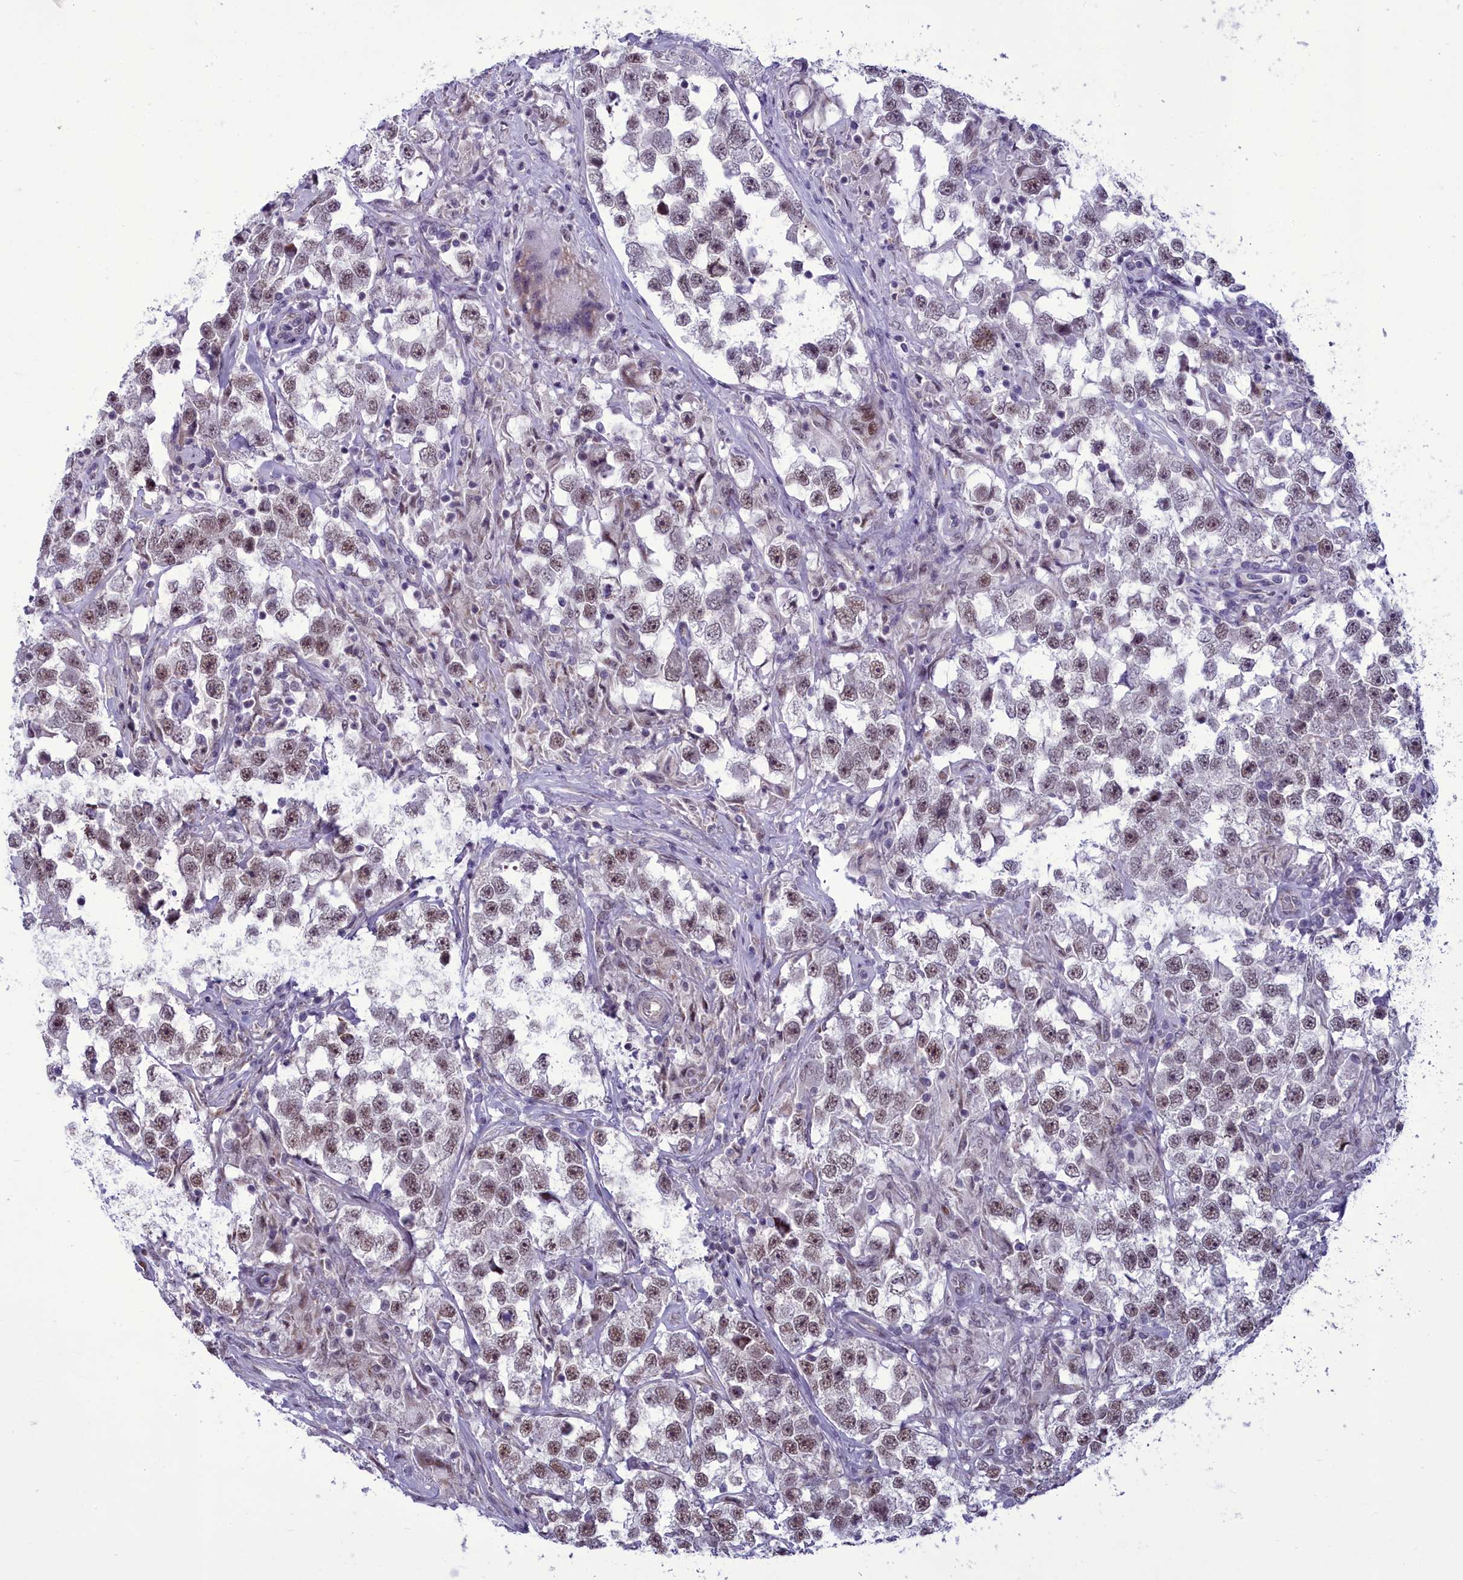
{"staining": {"intensity": "moderate", "quantity": "25%-75%", "location": "nuclear"}, "tissue": "testis cancer", "cell_type": "Tumor cells", "image_type": "cancer", "snomed": [{"axis": "morphology", "description": "Seminoma, NOS"}, {"axis": "topography", "description": "Testis"}], "caption": "DAB (3,3'-diaminobenzidine) immunohistochemical staining of human seminoma (testis) exhibits moderate nuclear protein staining in approximately 25%-75% of tumor cells.", "gene": "CEACAM19", "patient": {"sex": "male", "age": 46}}